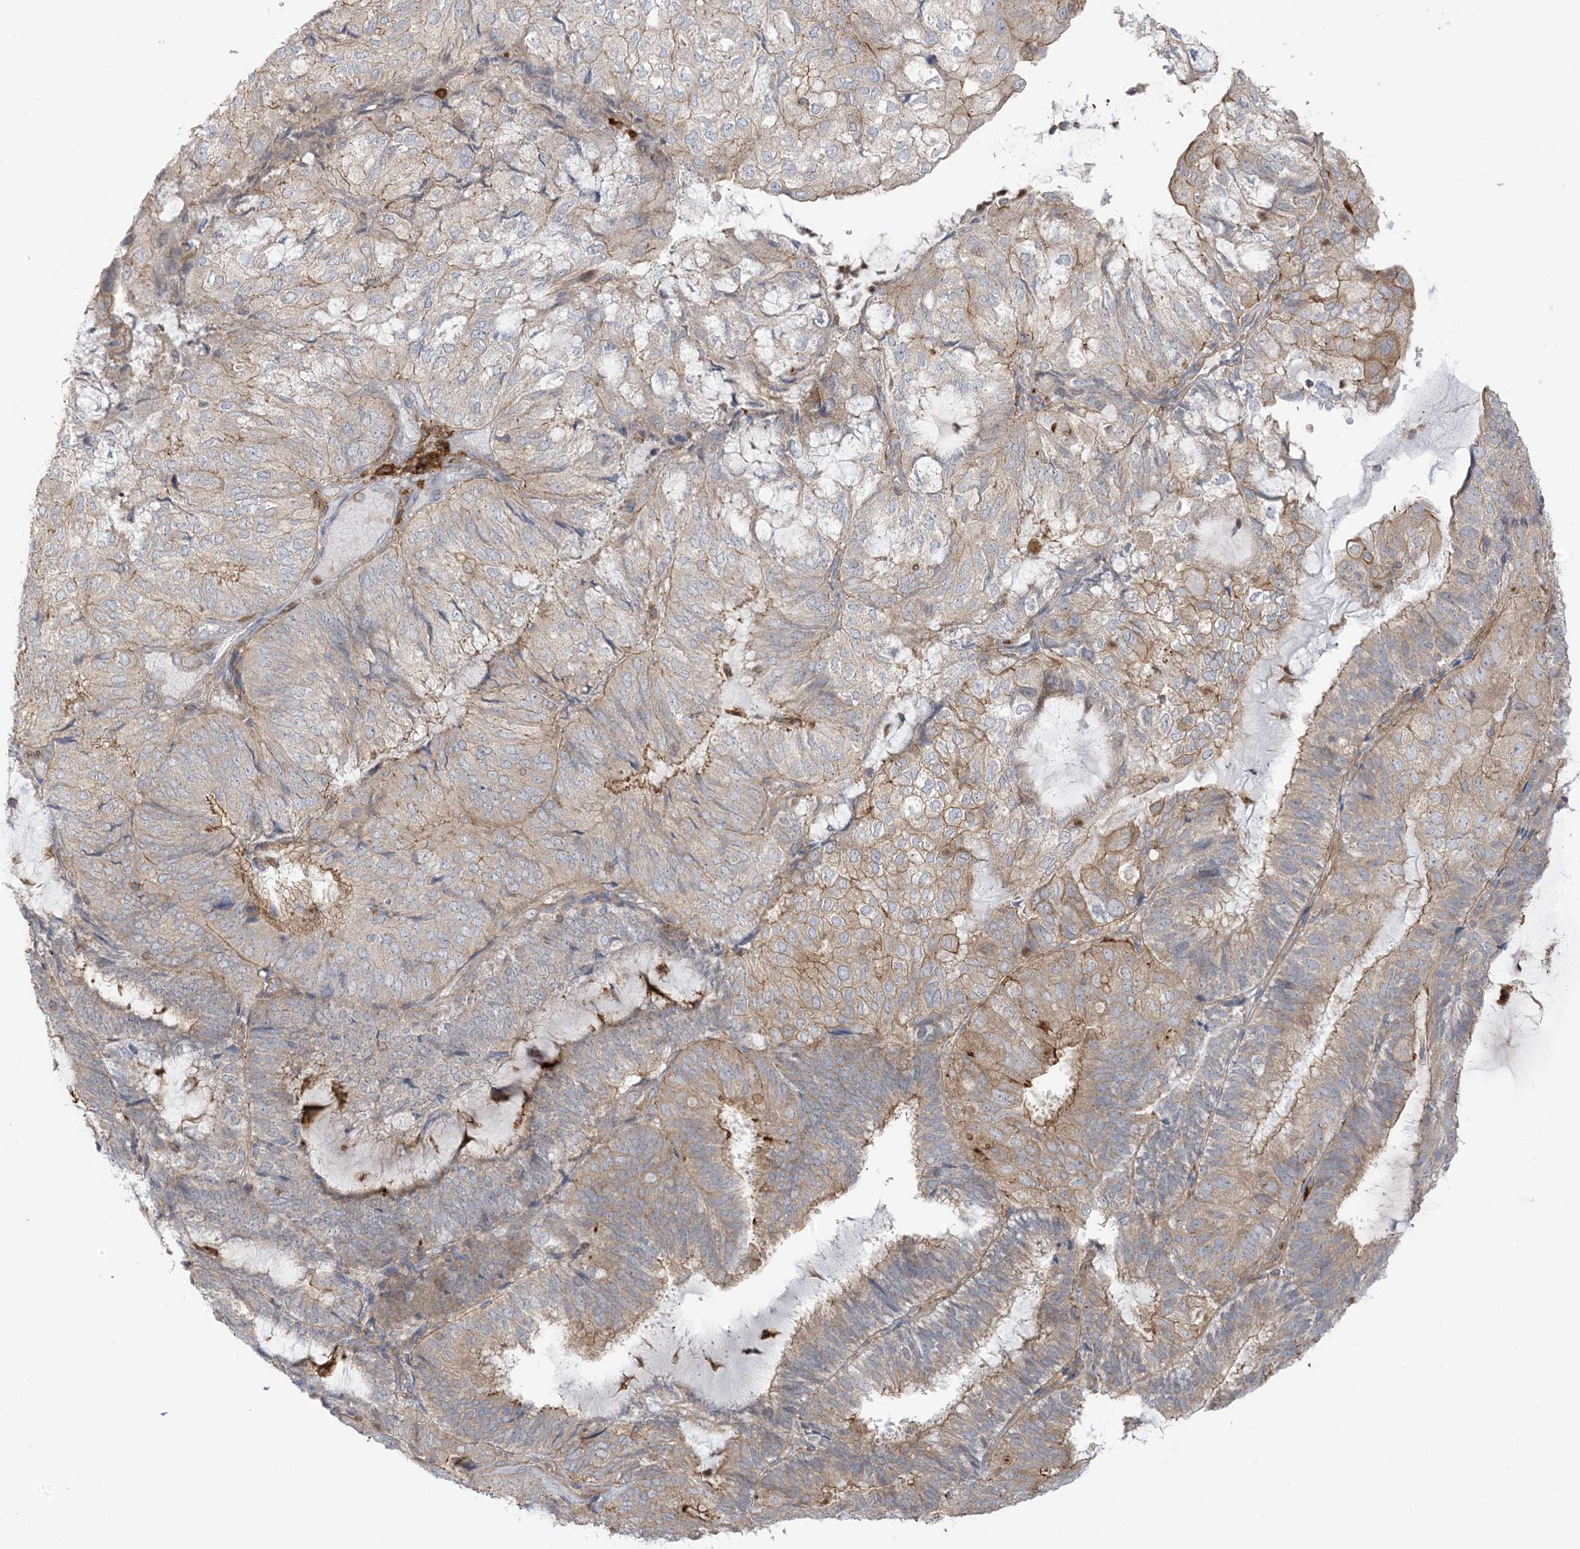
{"staining": {"intensity": "weak", "quantity": "25%-75%", "location": "cytoplasmic/membranous"}, "tissue": "endometrial cancer", "cell_type": "Tumor cells", "image_type": "cancer", "snomed": [{"axis": "morphology", "description": "Adenocarcinoma, NOS"}, {"axis": "topography", "description": "Endometrium"}], "caption": "Endometrial cancer was stained to show a protein in brown. There is low levels of weak cytoplasmic/membranous expression in approximately 25%-75% of tumor cells. (brown staining indicates protein expression, while blue staining denotes nuclei).", "gene": "ICMT", "patient": {"sex": "female", "age": 81}}